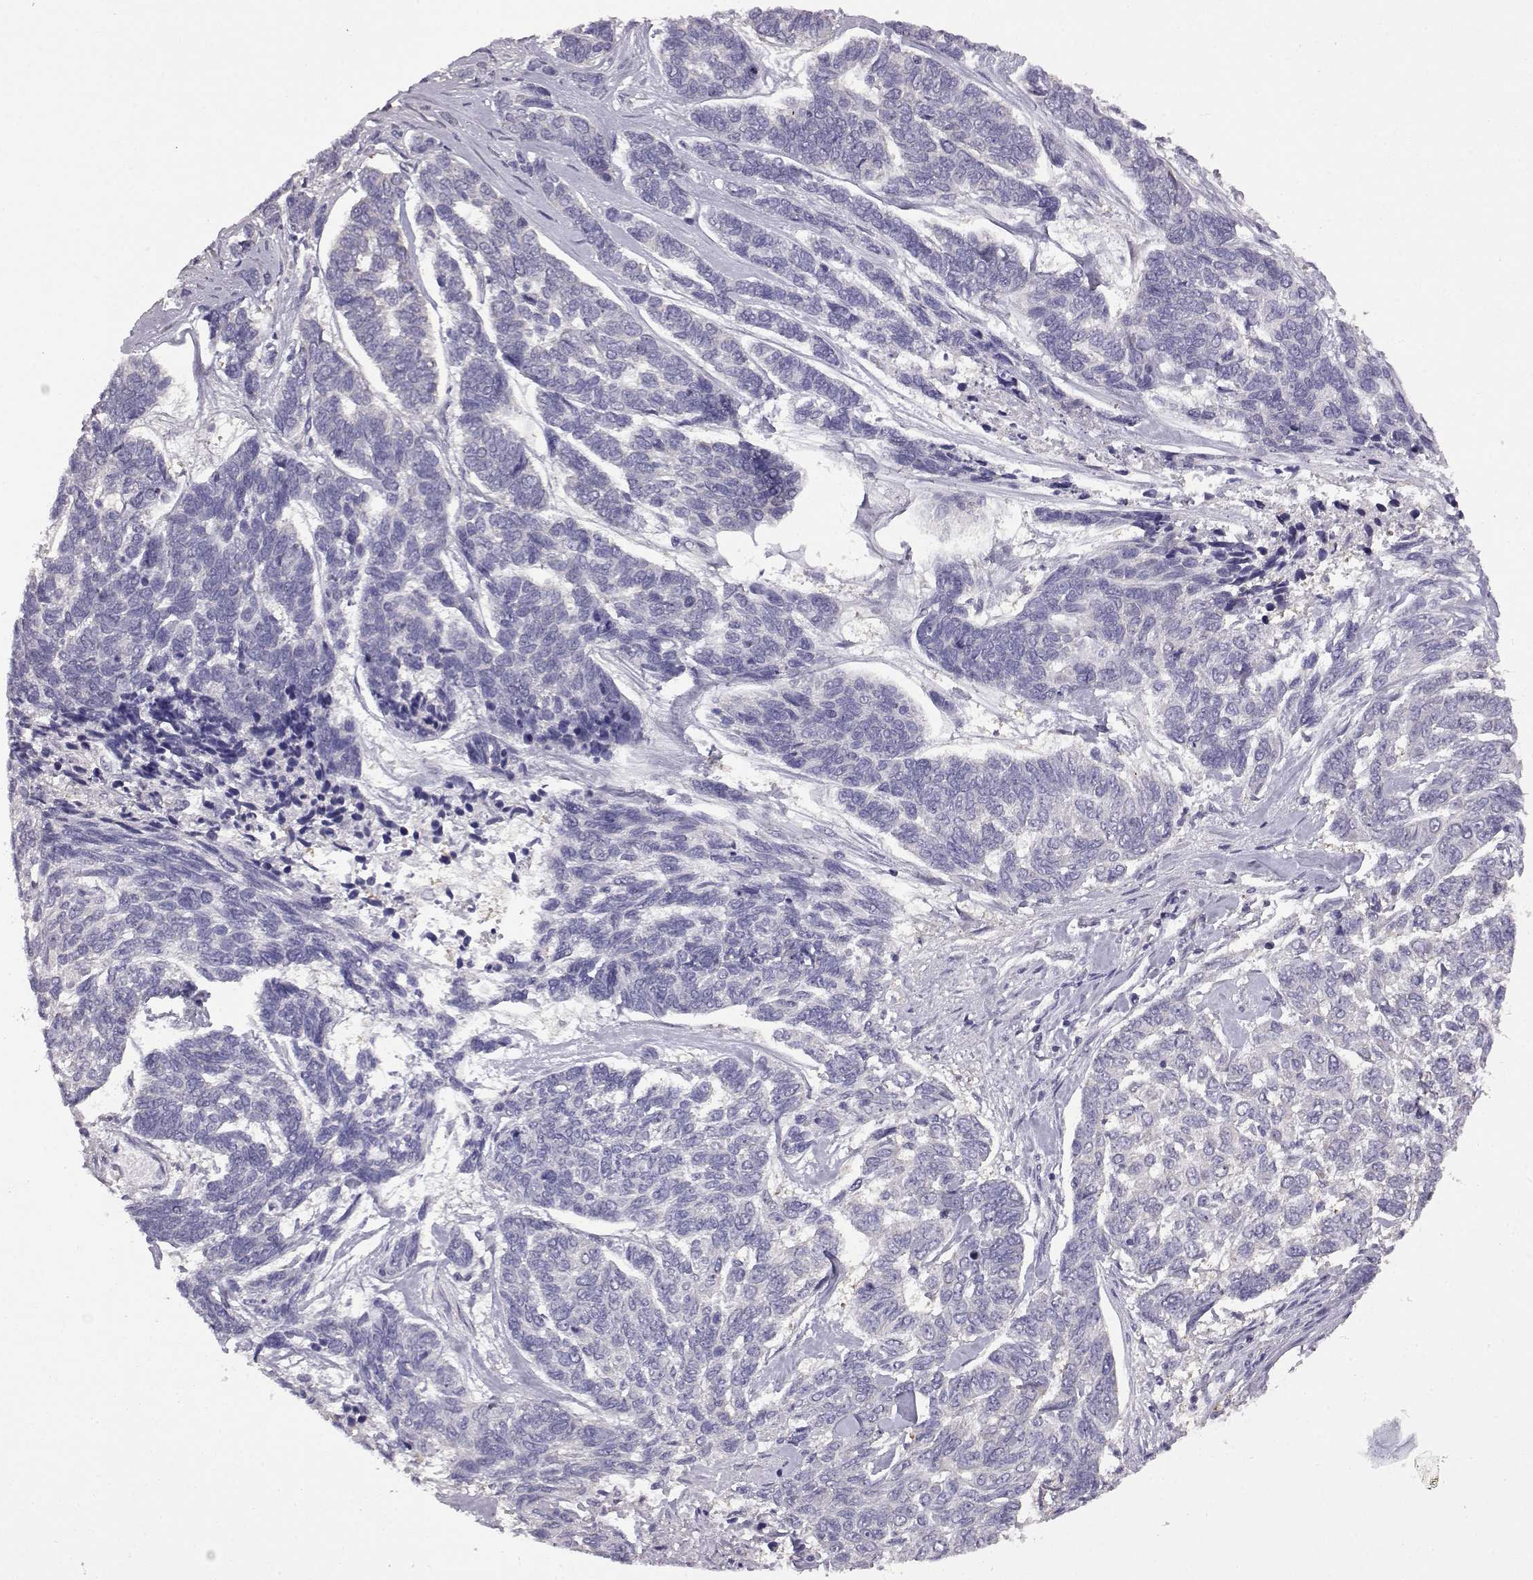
{"staining": {"intensity": "negative", "quantity": "none", "location": "none"}, "tissue": "skin cancer", "cell_type": "Tumor cells", "image_type": "cancer", "snomed": [{"axis": "morphology", "description": "Basal cell carcinoma"}, {"axis": "topography", "description": "Skin"}], "caption": "This is a histopathology image of immunohistochemistry staining of skin basal cell carcinoma, which shows no staining in tumor cells. The staining is performed using DAB brown chromogen with nuclei counter-stained in using hematoxylin.", "gene": "VGF", "patient": {"sex": "female", "age": 65}}